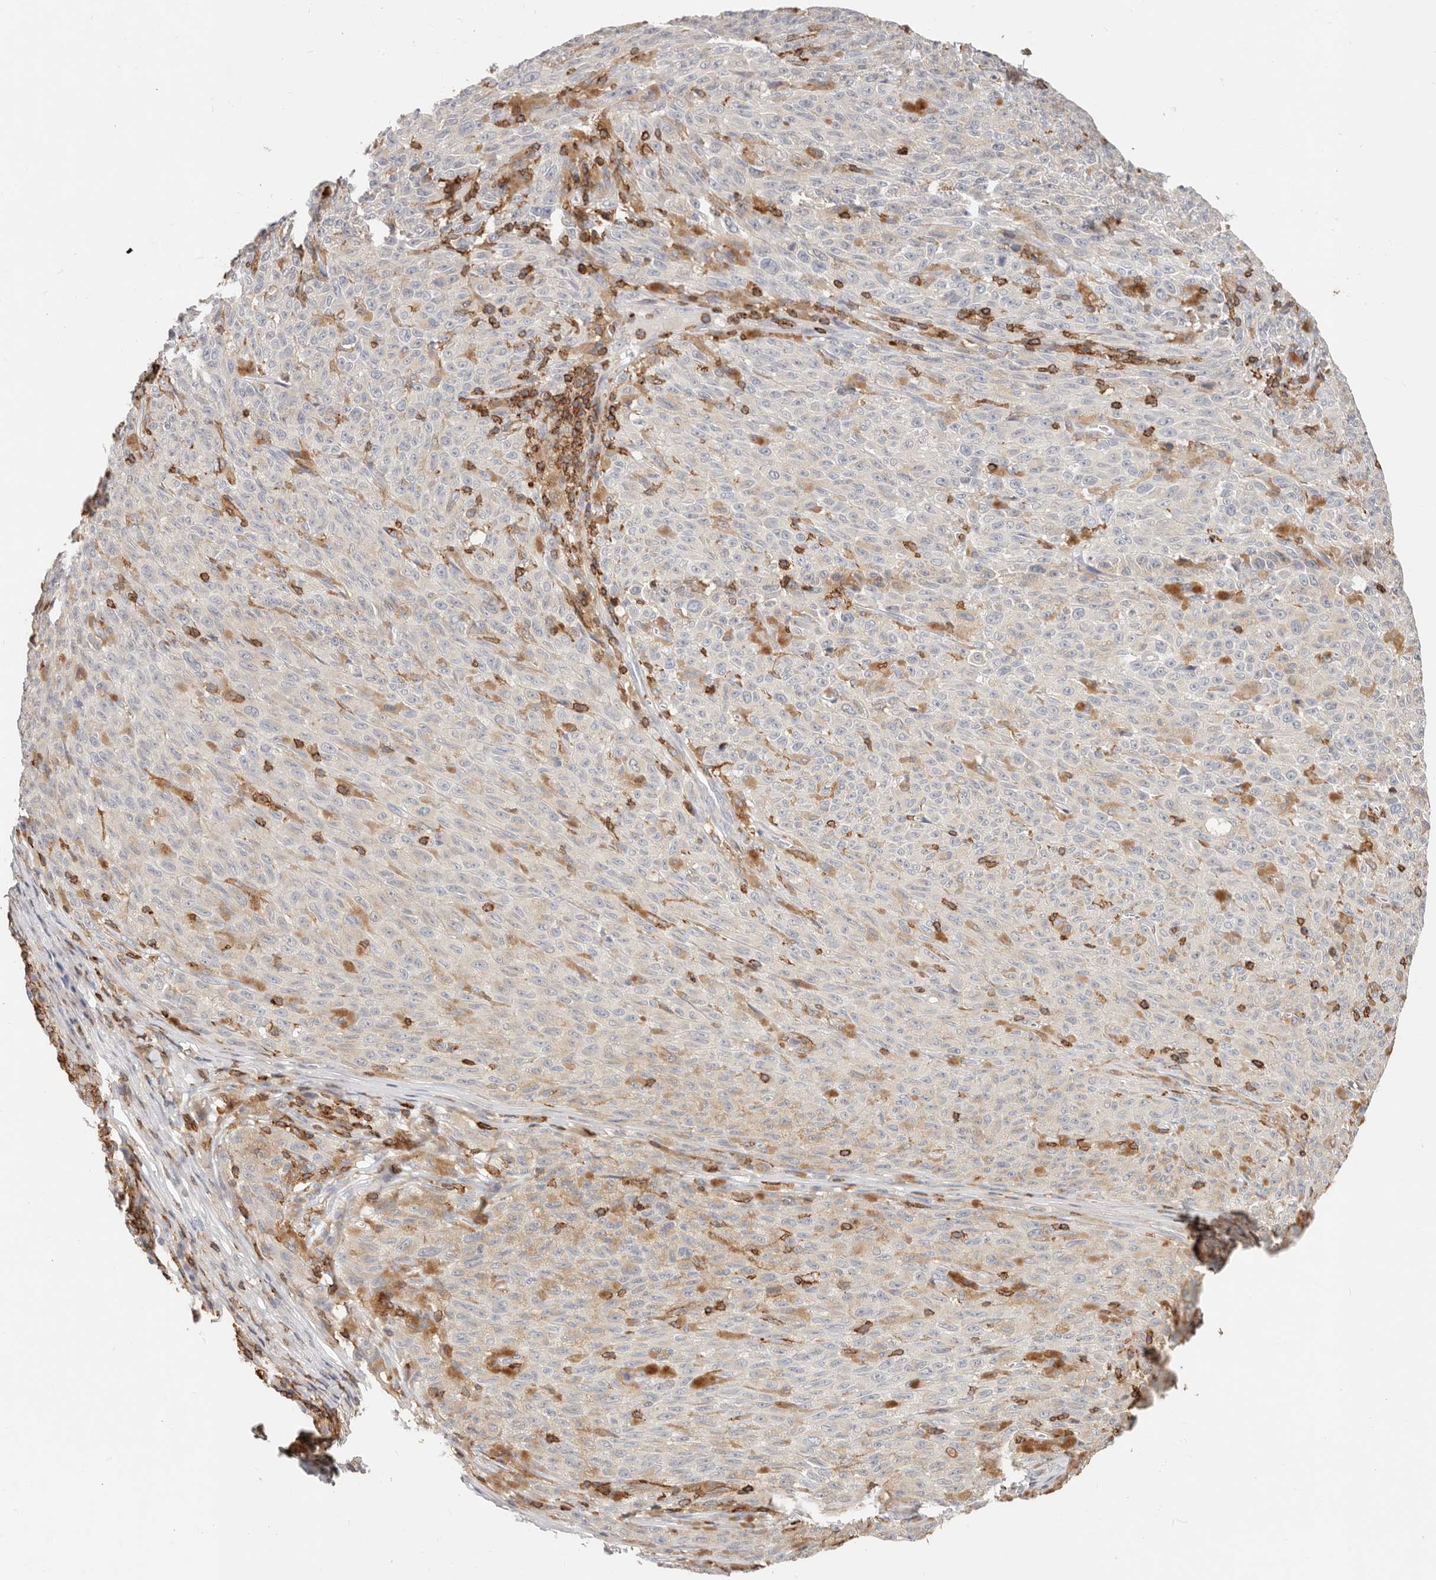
{"staining": {"intensity": "negative", "quantity": "none", "location": "none"}, "tissue": "melanoma", "cell_type": "Tumor cells", "image_type": "cancer", "snomed": [{"axis": "morphology", "description": "Malignant melanoma, NOS"}, {"axis": "topography", "description": "Skin"}], "caption": "Malignant melanoma stained for a protein using immunohistochemistry reveals no positivity tumor cells.", "gene": "TMEM63B", "patient": {"sex": "female", "age": 82}}